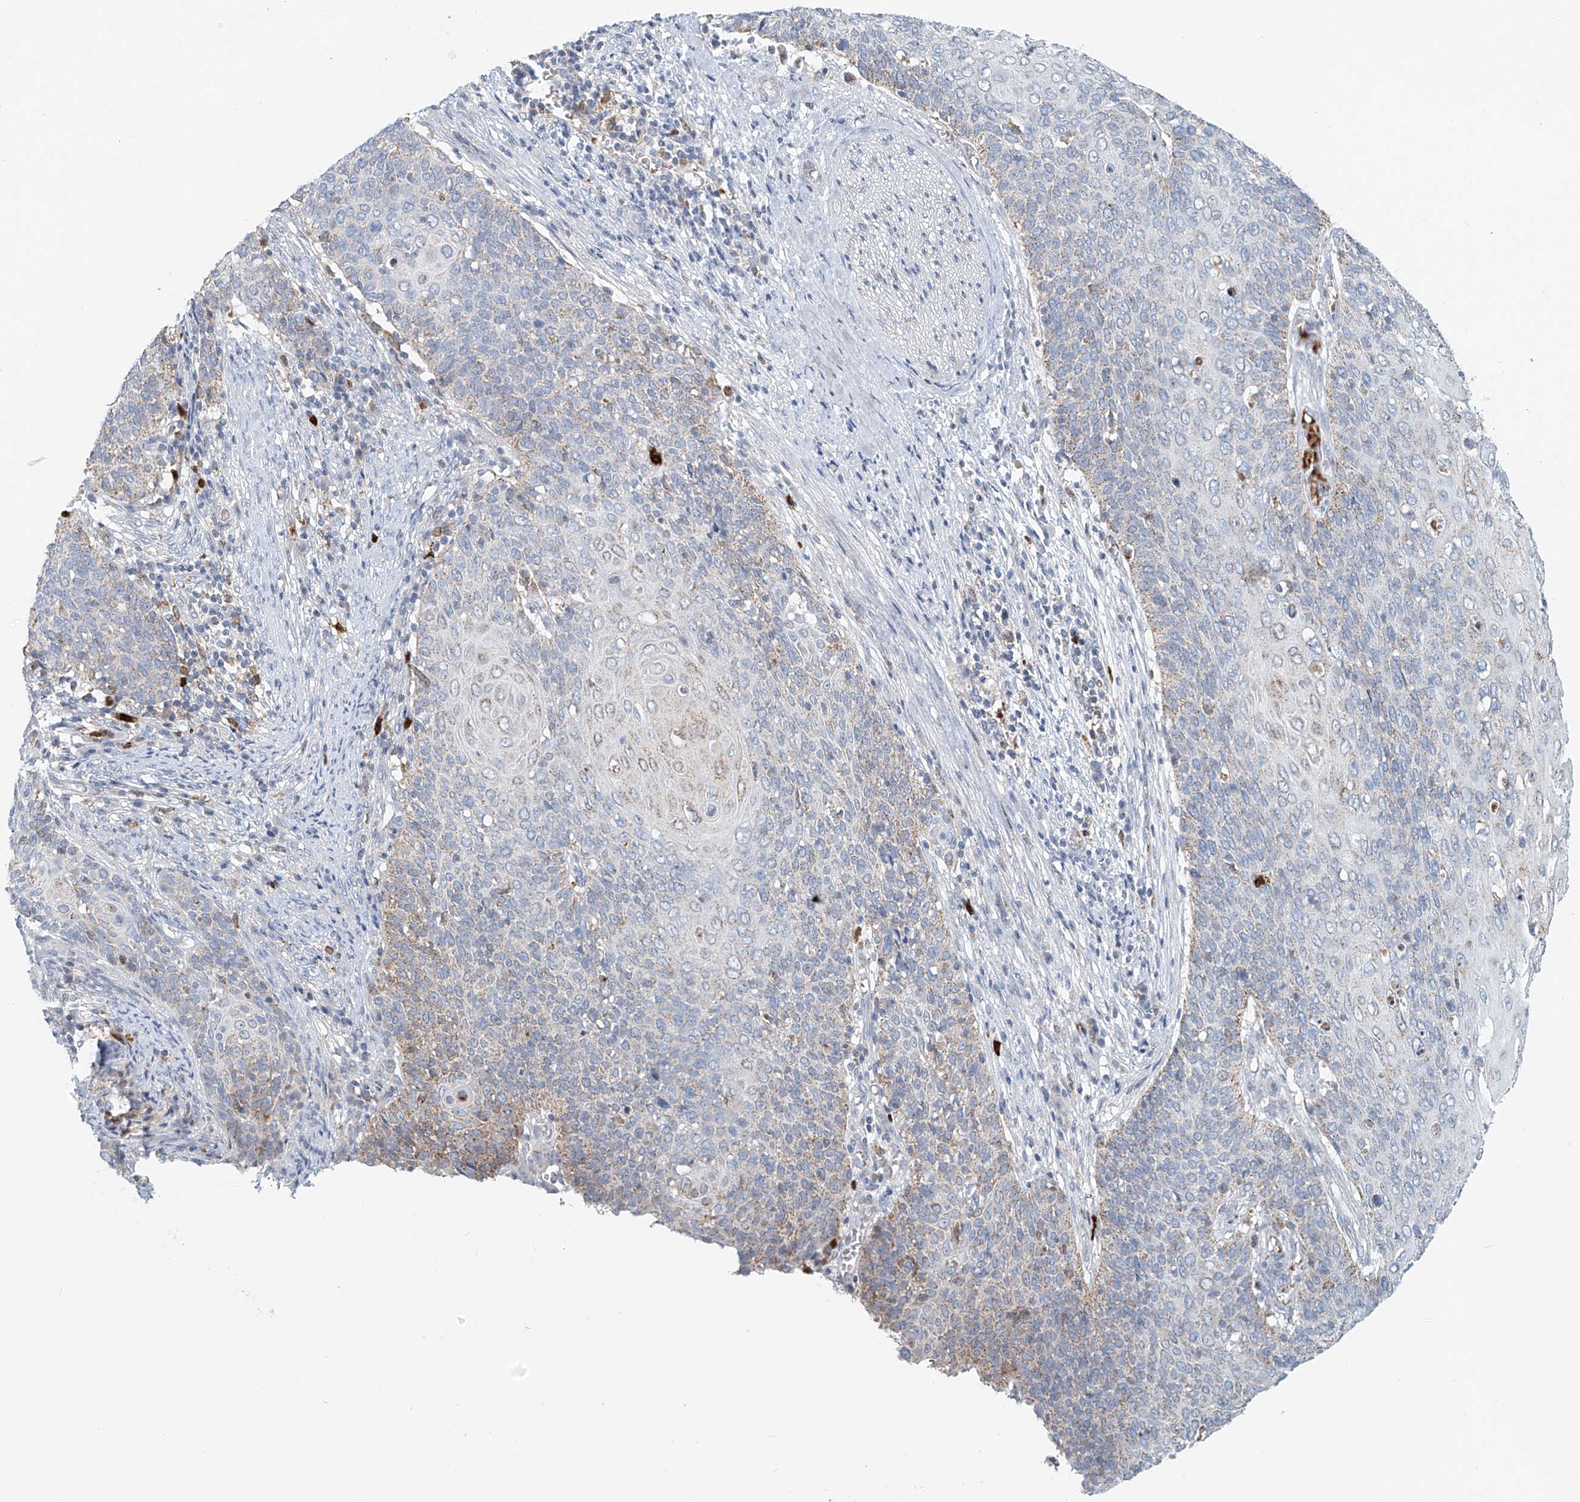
{"staining": {"intensity": "moderate", "quantity": "<25%", "location": "cytoplasmic/membranous"}, "tissue": "cervical cancer", "cell_type": "Tumor cells", "image_type": "cancer", "snomed": [{"axis": "morphology", "description": "Squamous cell carcinoma, NOS"}, {"axis": "topography", "description": "Cervix"}], "caption": "Cervical squamous cell carcinoma stained for a protein reveals moderate cytoplasmic/membranous positivity in tumor cells.", "gene": "PTPRA", "patient": {"sex": "female", "age": 39}}